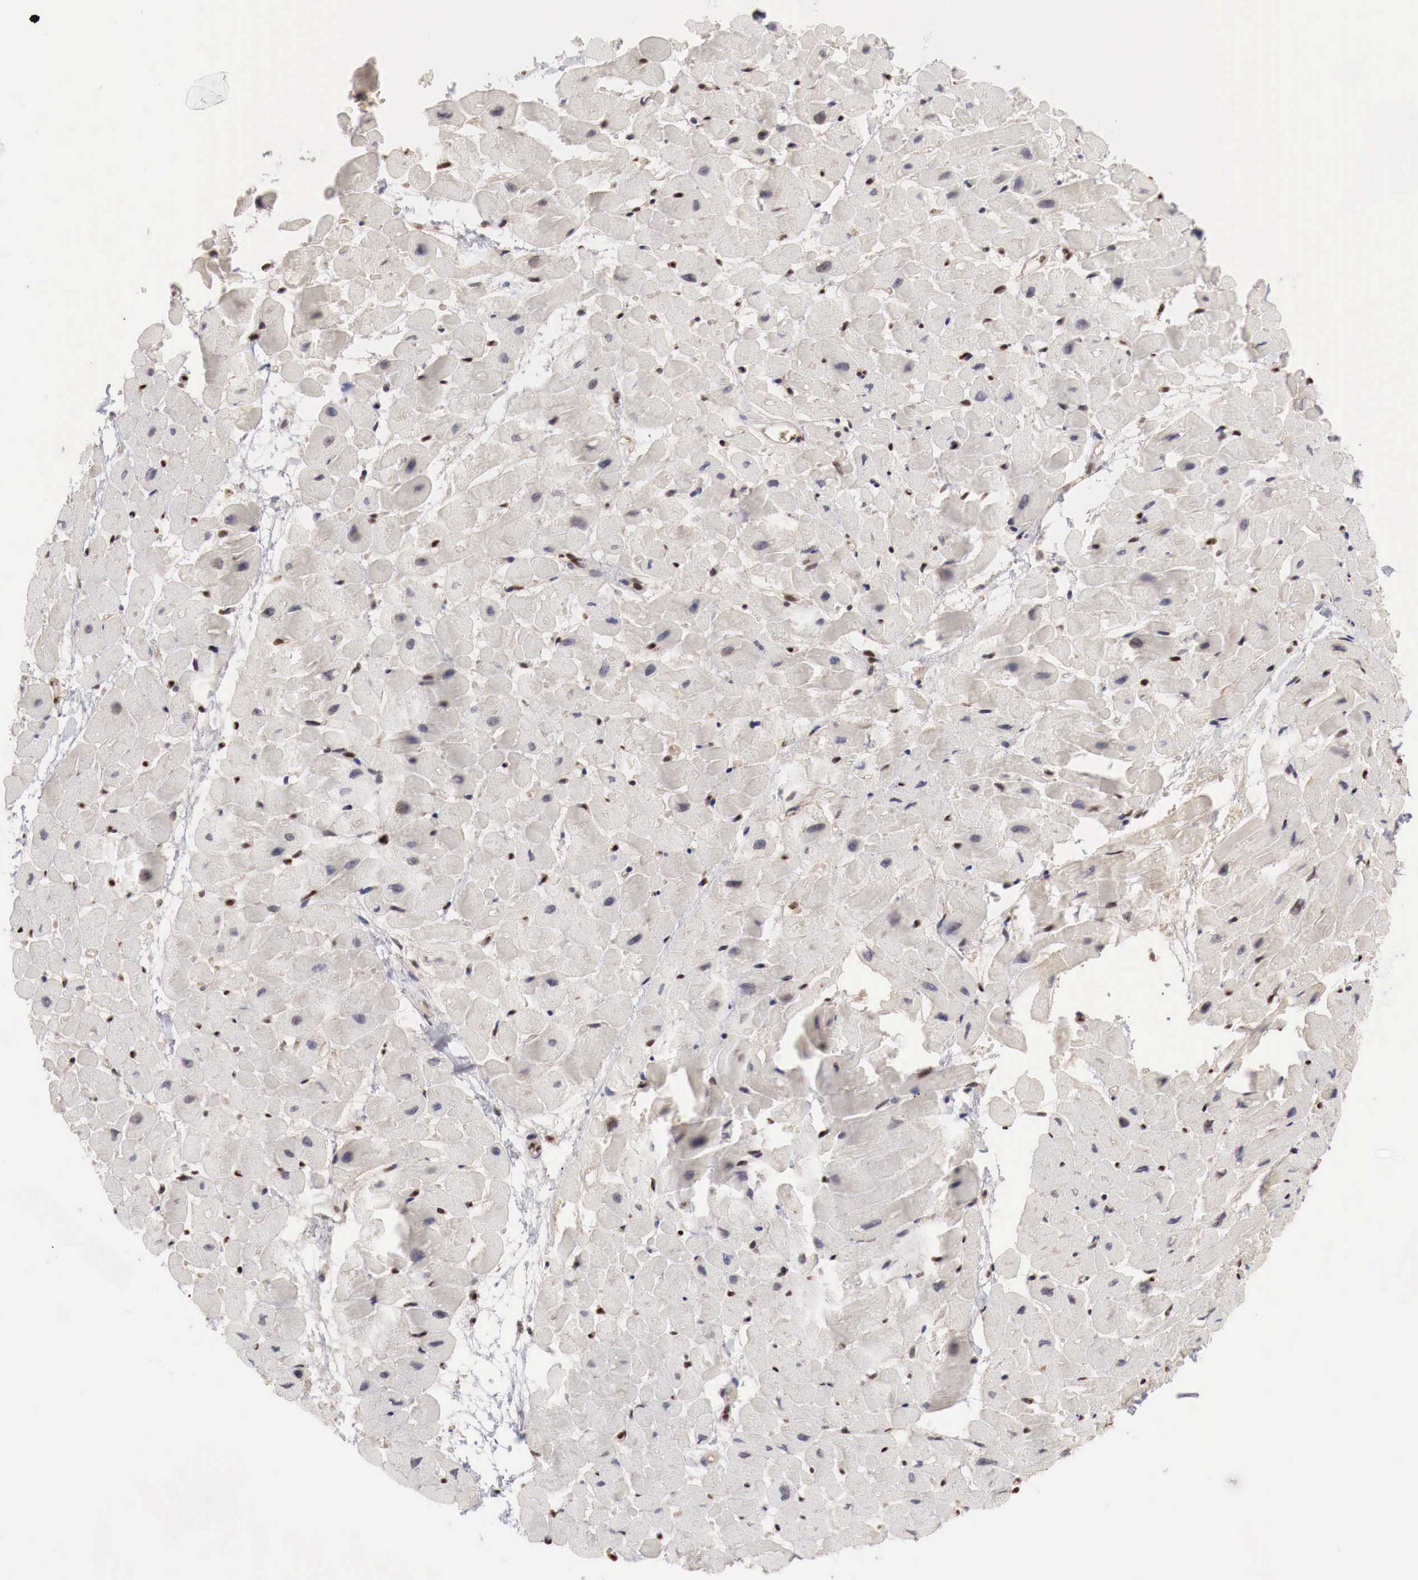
{"staining": {"intensity": "moderate", "quantity": "25%-75%", "location": "nuclear"}, "tissue": "heart muscle", "cell_type": "Cardiomyocytes", "image_type": "normal", "snomed": [{"axis": "morphology", "description": "Normal tissue, NOS"}, {"axis": "topography", "description": "Heart"}], "caption": "Heart muscle stained with DAB immunohistochemistry reveals medium levels of moderate nuclear staining in approximately 25%-75% of cardiomyocytes.", "gene": "DACH2", "patient": {"sex": "male", "age": 45}}